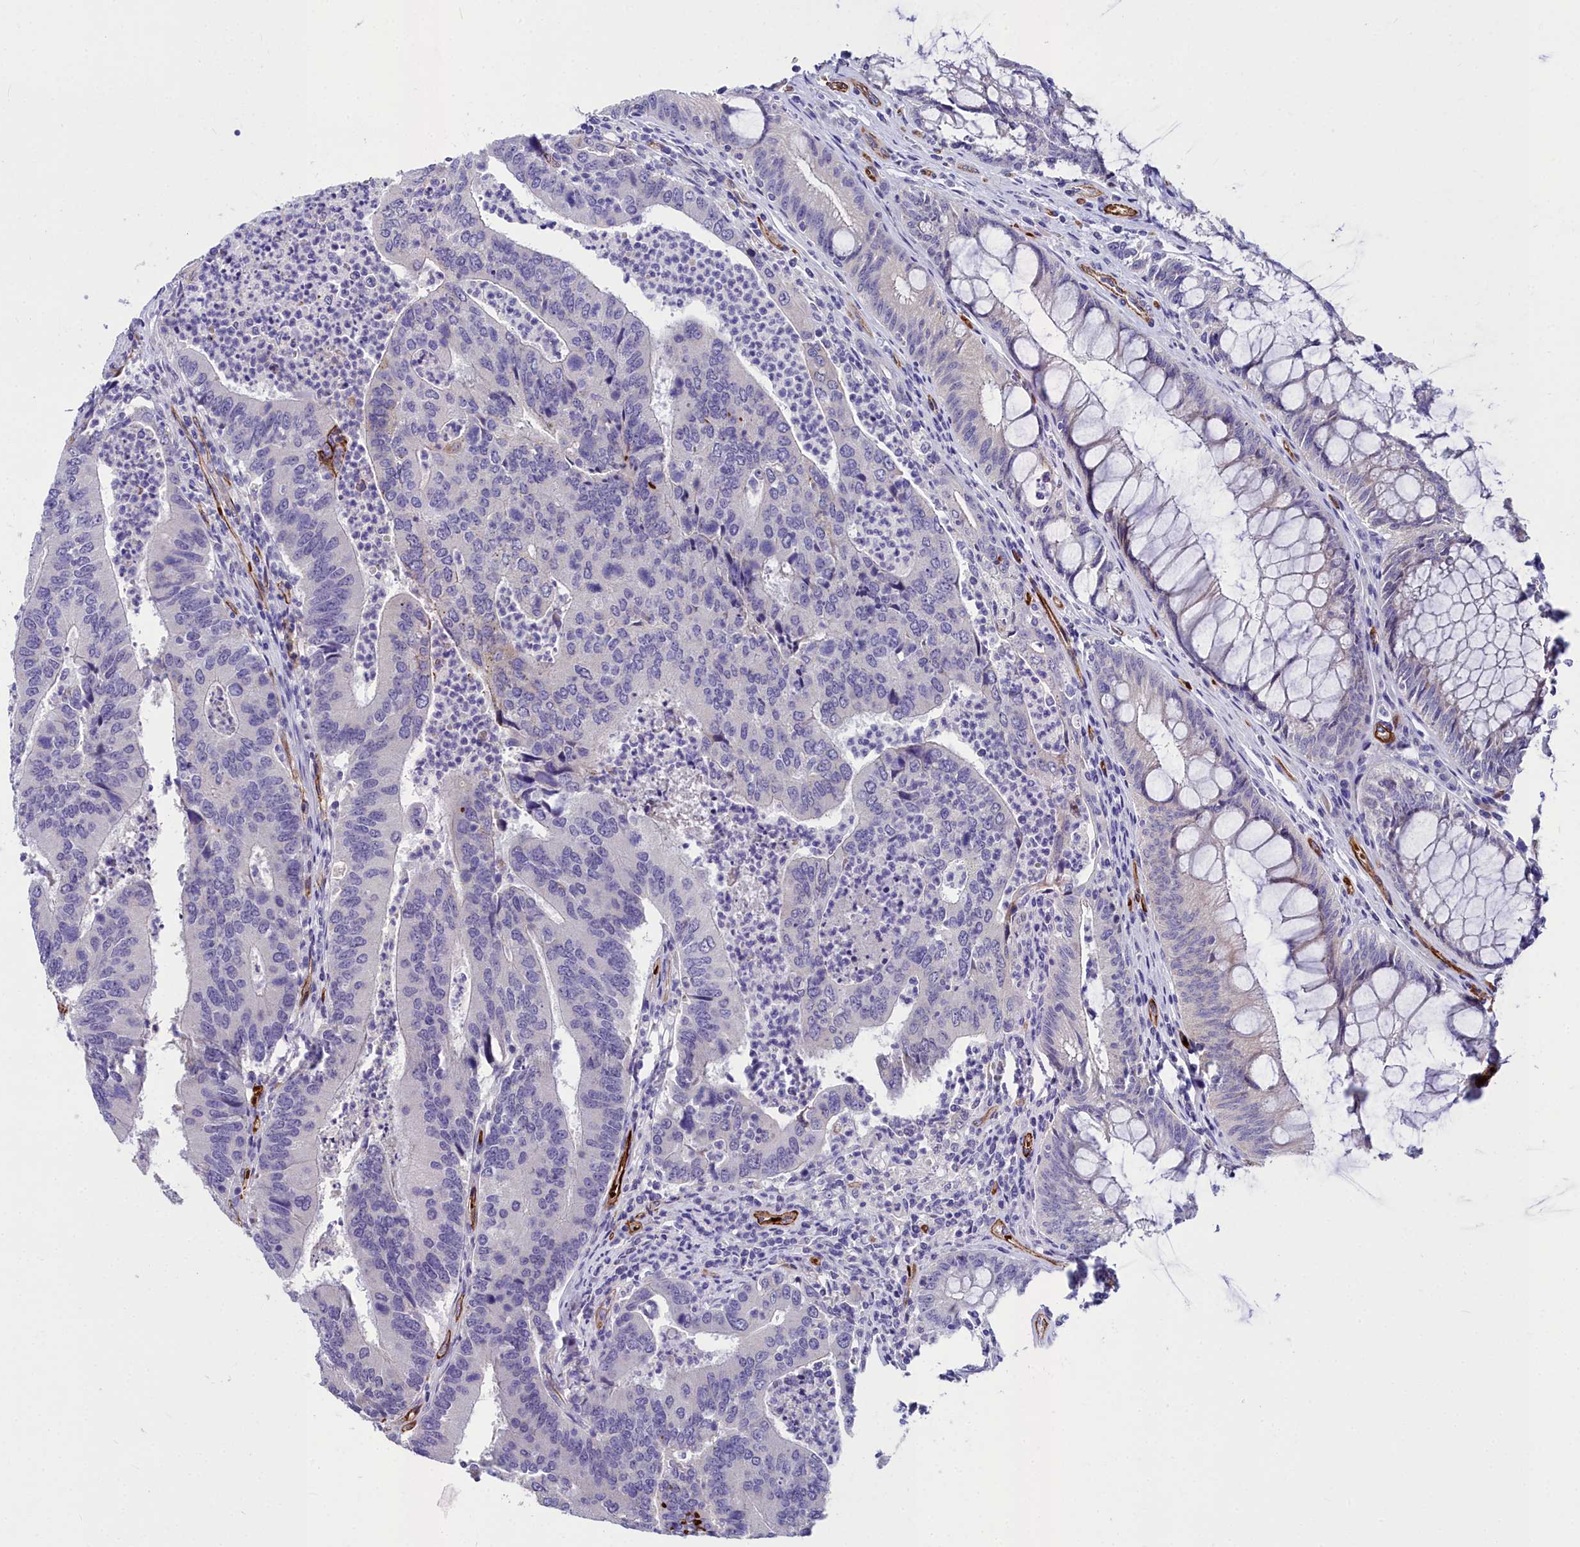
{"staining": {"intensity": "negative", "quantity": "none", "location": "none"}, "tissue": "colorectal cancer", "cell_type": "Tumor cells", "image_type": "cancer", "snomed": [{"axis": "morphology", "description": "Adenocarcinoma, NOS"}, {"axis": "topography", "description": "Colon"}], "caption": "A micrograph of colorectal adenocarcinoma stained for a protein demonstrates no brown staining in tumor cells.", "gene": "CYP4F11", "patient": {"sex": "female", "age": 67}}